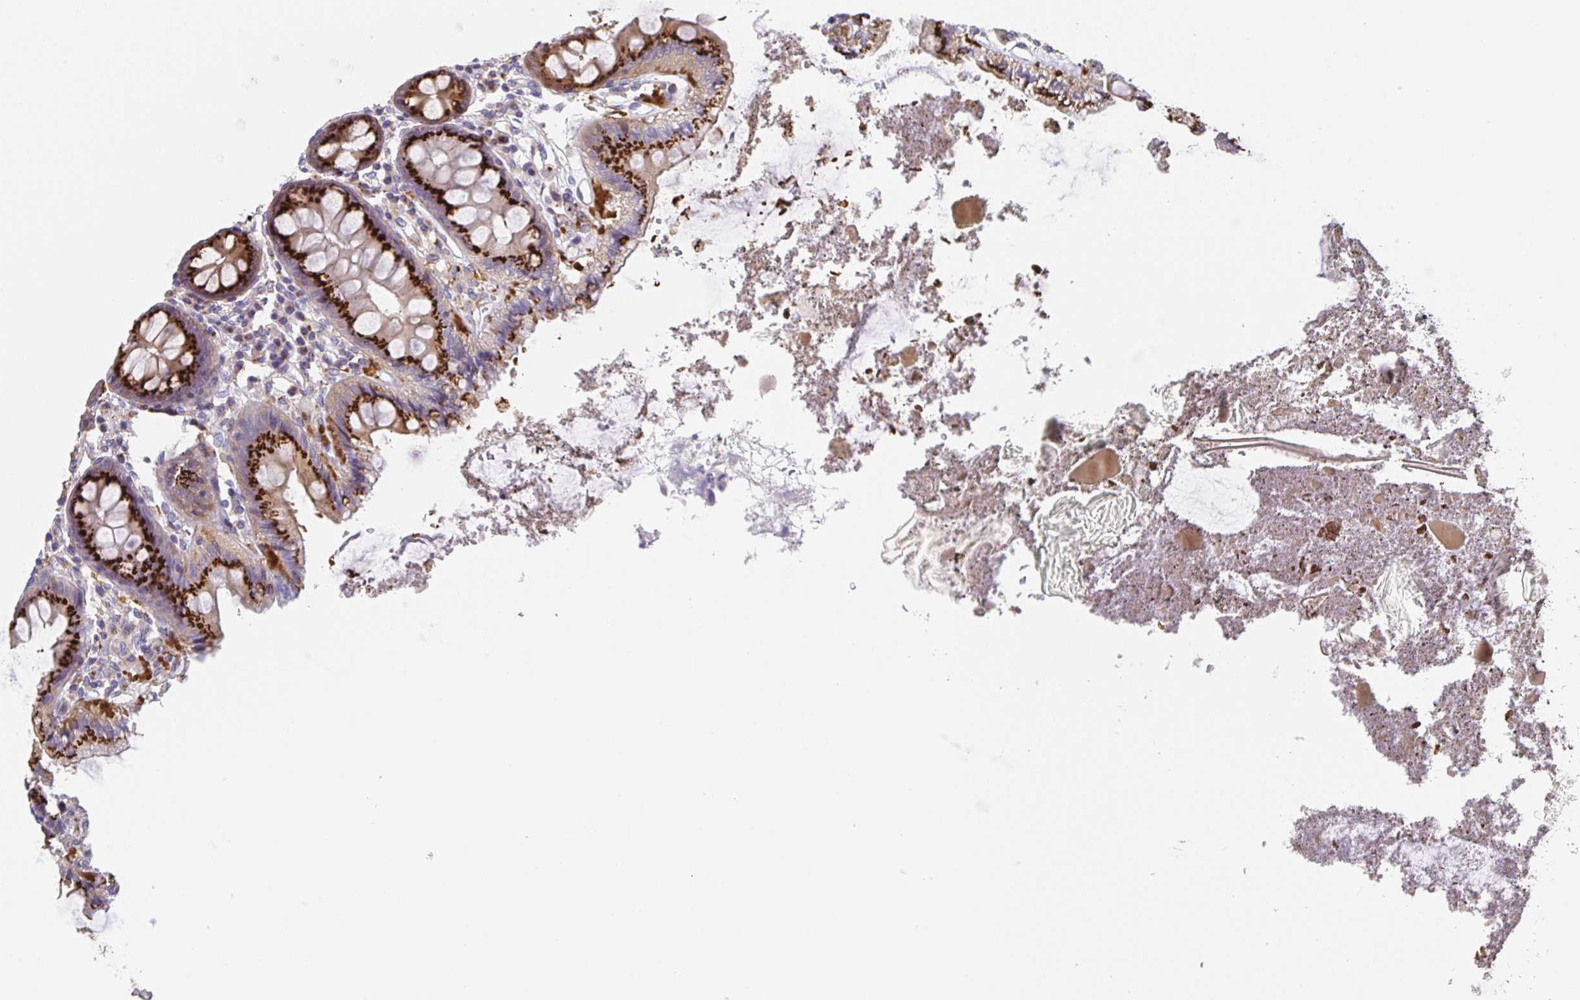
{"staining": {"intensity": "negative", "quantity": "none", "location": "none"}, "tissue": "colon", "cell_type": "Endothelial cells", "image_type": "normal", "snomed": [{"axis": "morphology", "description": "Normal tissue, NOS"}, {"axis": "topography", "description": "Colon"}], "caption": "Protein analysis of benign colon reveals no significant expression in endothelial cells. (Brightfield microscopy of DAB (3,3'-diaminobenzidine) IHC at high magnification).", "gene": "PRR36", "patient": {"sex": "male", "age": 84}}